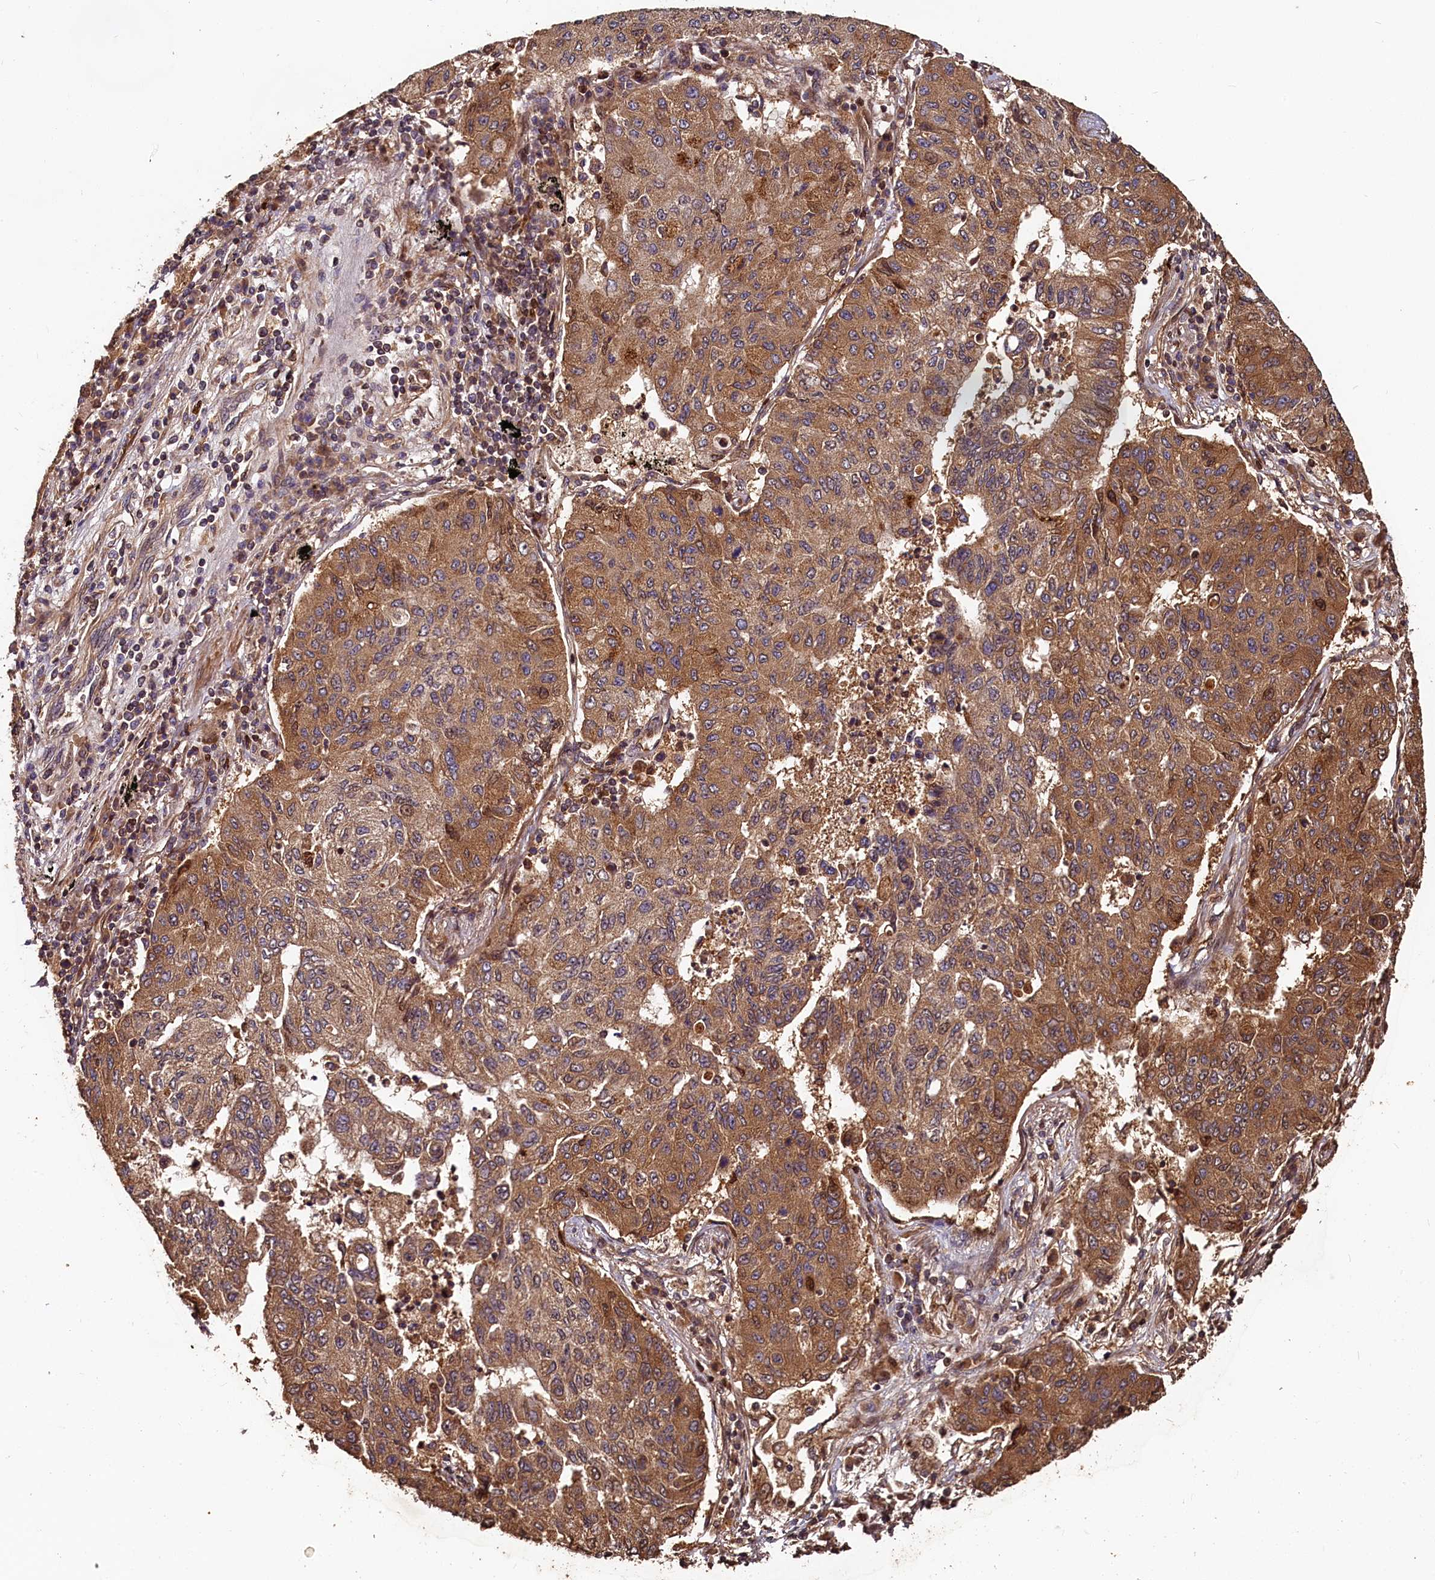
{"staining": {"intensity": "strong", "quantity": ">75%", "location": "cytoplasmic/membranous"}, "tissue": "lung cancer", "cell_type": "Tumor cells", "image_type": "cancer", "snomed": [{"axis": "morphology", "description": "Squamous cell carcinoma, NOS"}, {"axis": "topography", "description": "Lung"}], "caption": "A photomicrograph of human lung squamous cell carcinoma stained for a protein exhibits strong cytoplasmic/membranous brown staining in tumor cells.", "gene": "HMOX2", "patient": {"sex": "male", "age": 74}}